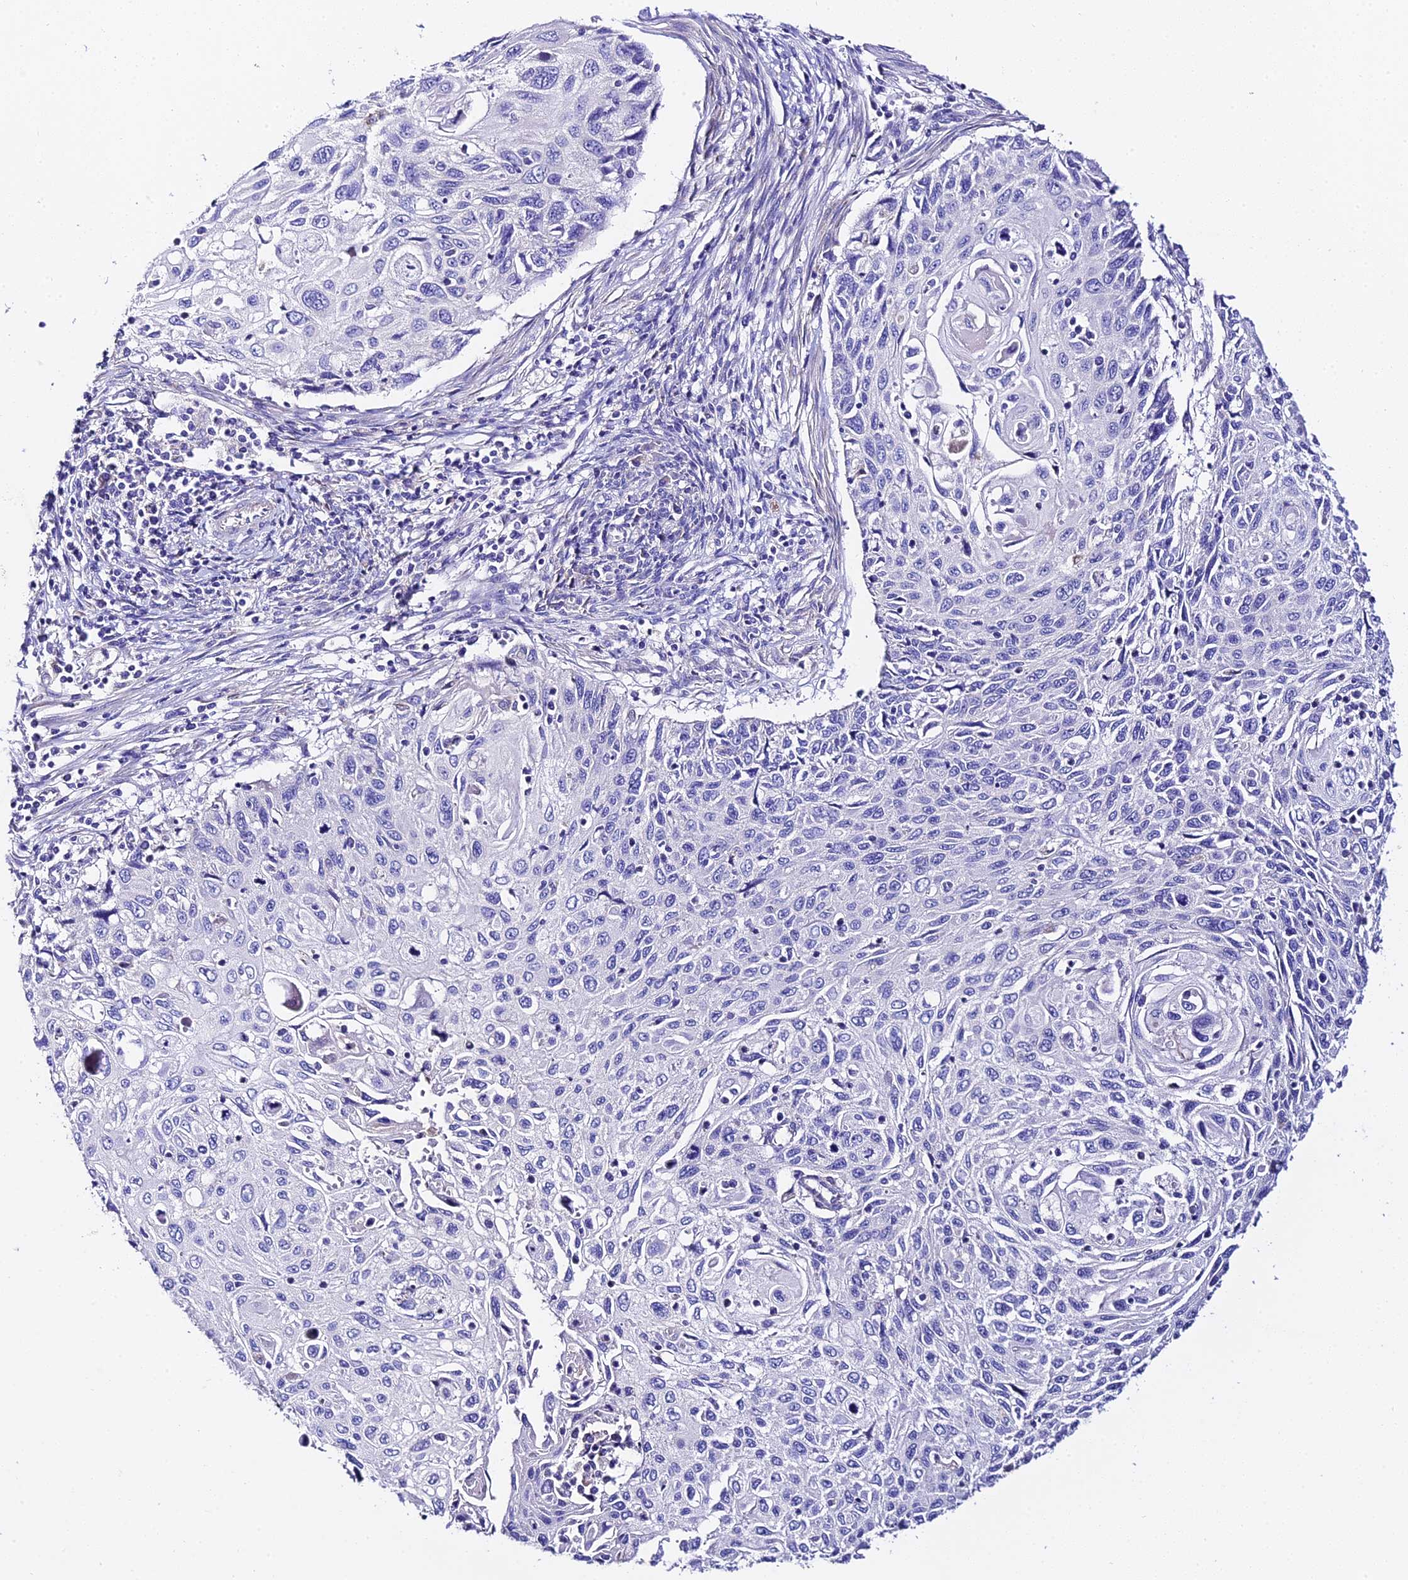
{"staining": {"intensity": "negative", "quantity": "none", "location": "none"}, "tissue": "cervical cancer", "cell_type": "Tumor cells", "image_type": "cancer", "snomed": [{"axis": "morphology", "description": "Squamous cell carcinoma, NOS"}, {"axis": "topography", "description": "Cervix"}], "caption": "Micrograph shows no protein expression in tumor cells of cervical cancer tissue.", "gene": "TMEM117", "patient": {"sex": "female", "age": 70}}